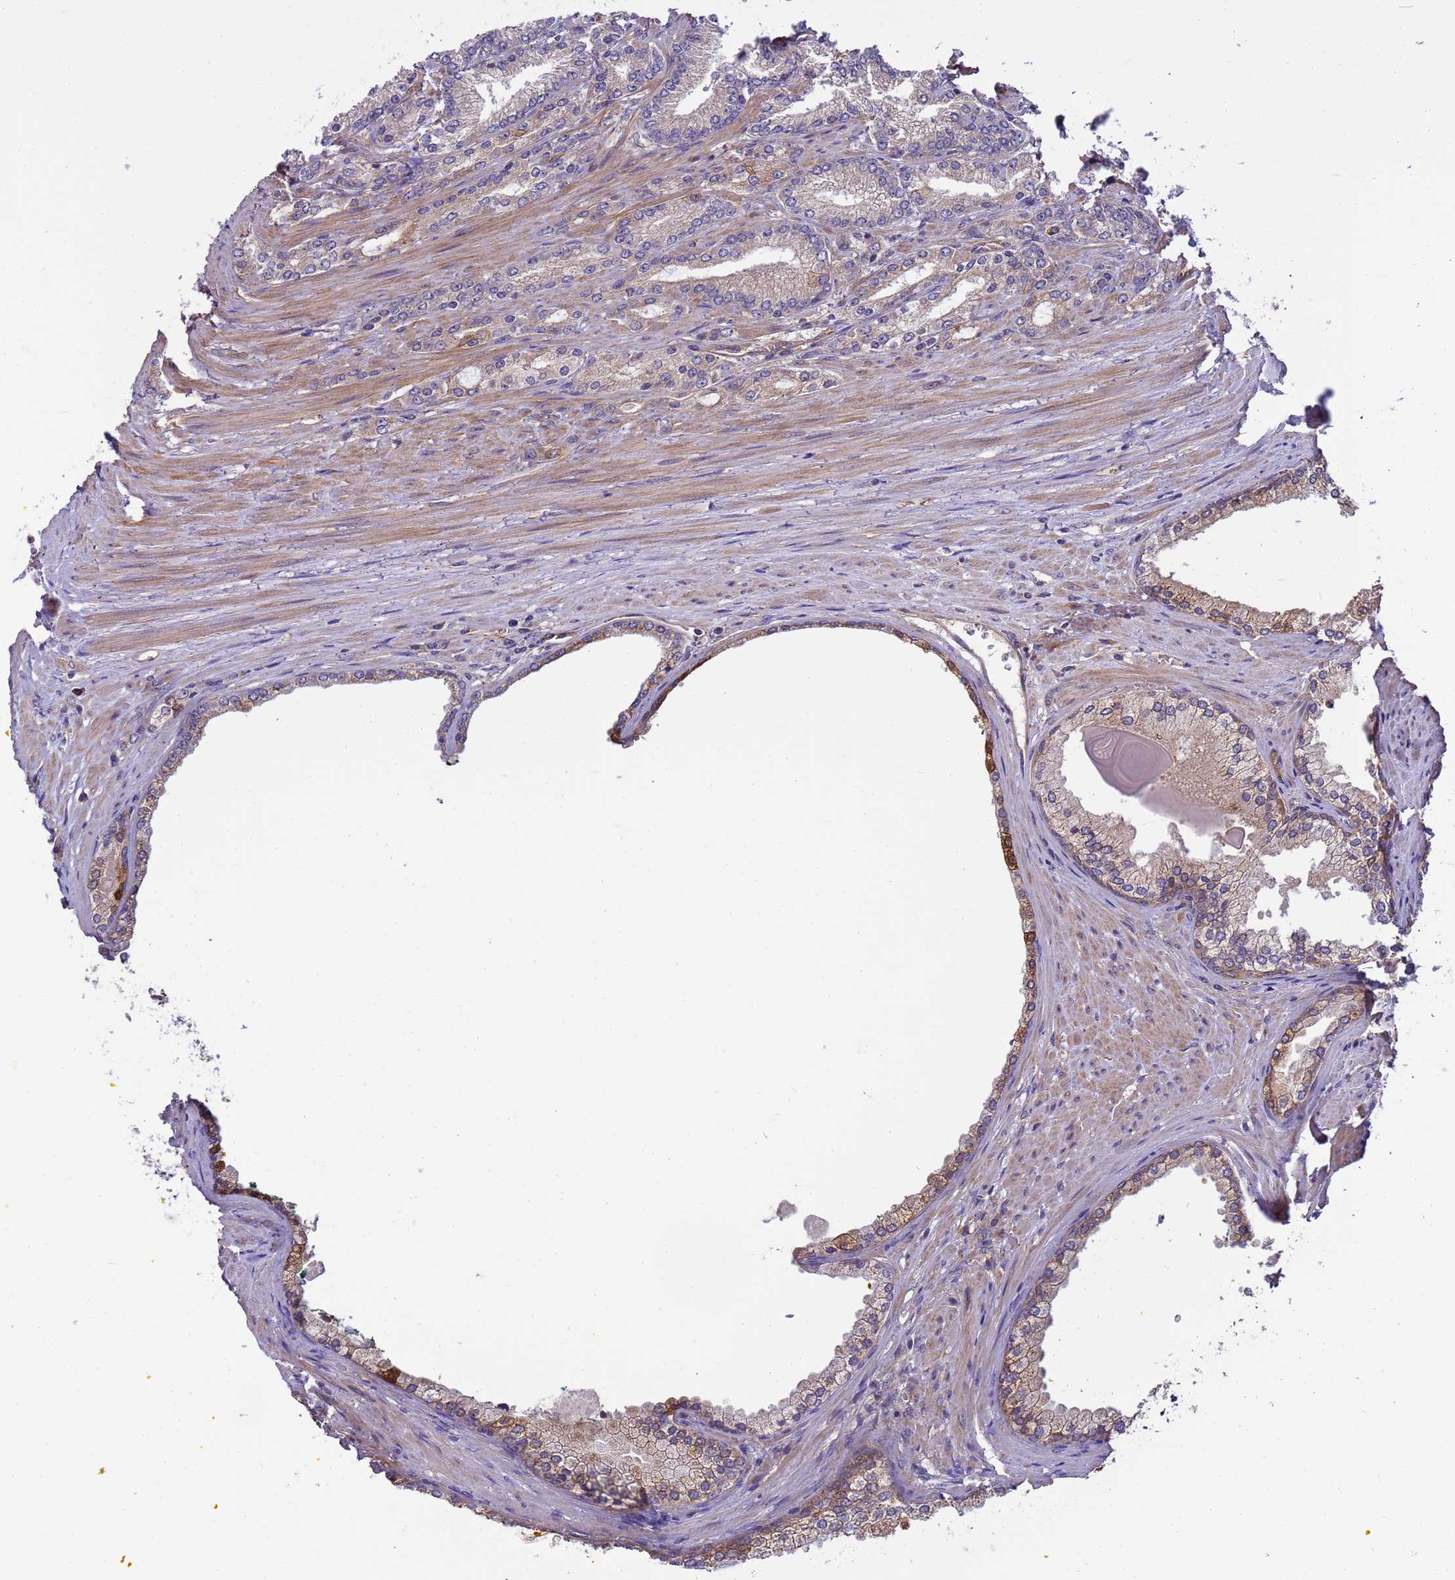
{"staining": {"intensity": "negative", "quantity": "none", "location": "none"}, "tissue": "prostate cancer", "cell_type": "Tumor cells", "image_type": "cancer", "snomed": [{"axis": "morphology", "description": "Adenocarcinoma, High grade"}, {"axis": "topography", "description": "Prostate"}], "caption": "Adenocarcinoma (high-grade) (prostate) stained for a protein using immunohistochemistry shows no staining tumor cells.", "gene": "SMCO3", "patient": {"sex": "male", "age": 66}}